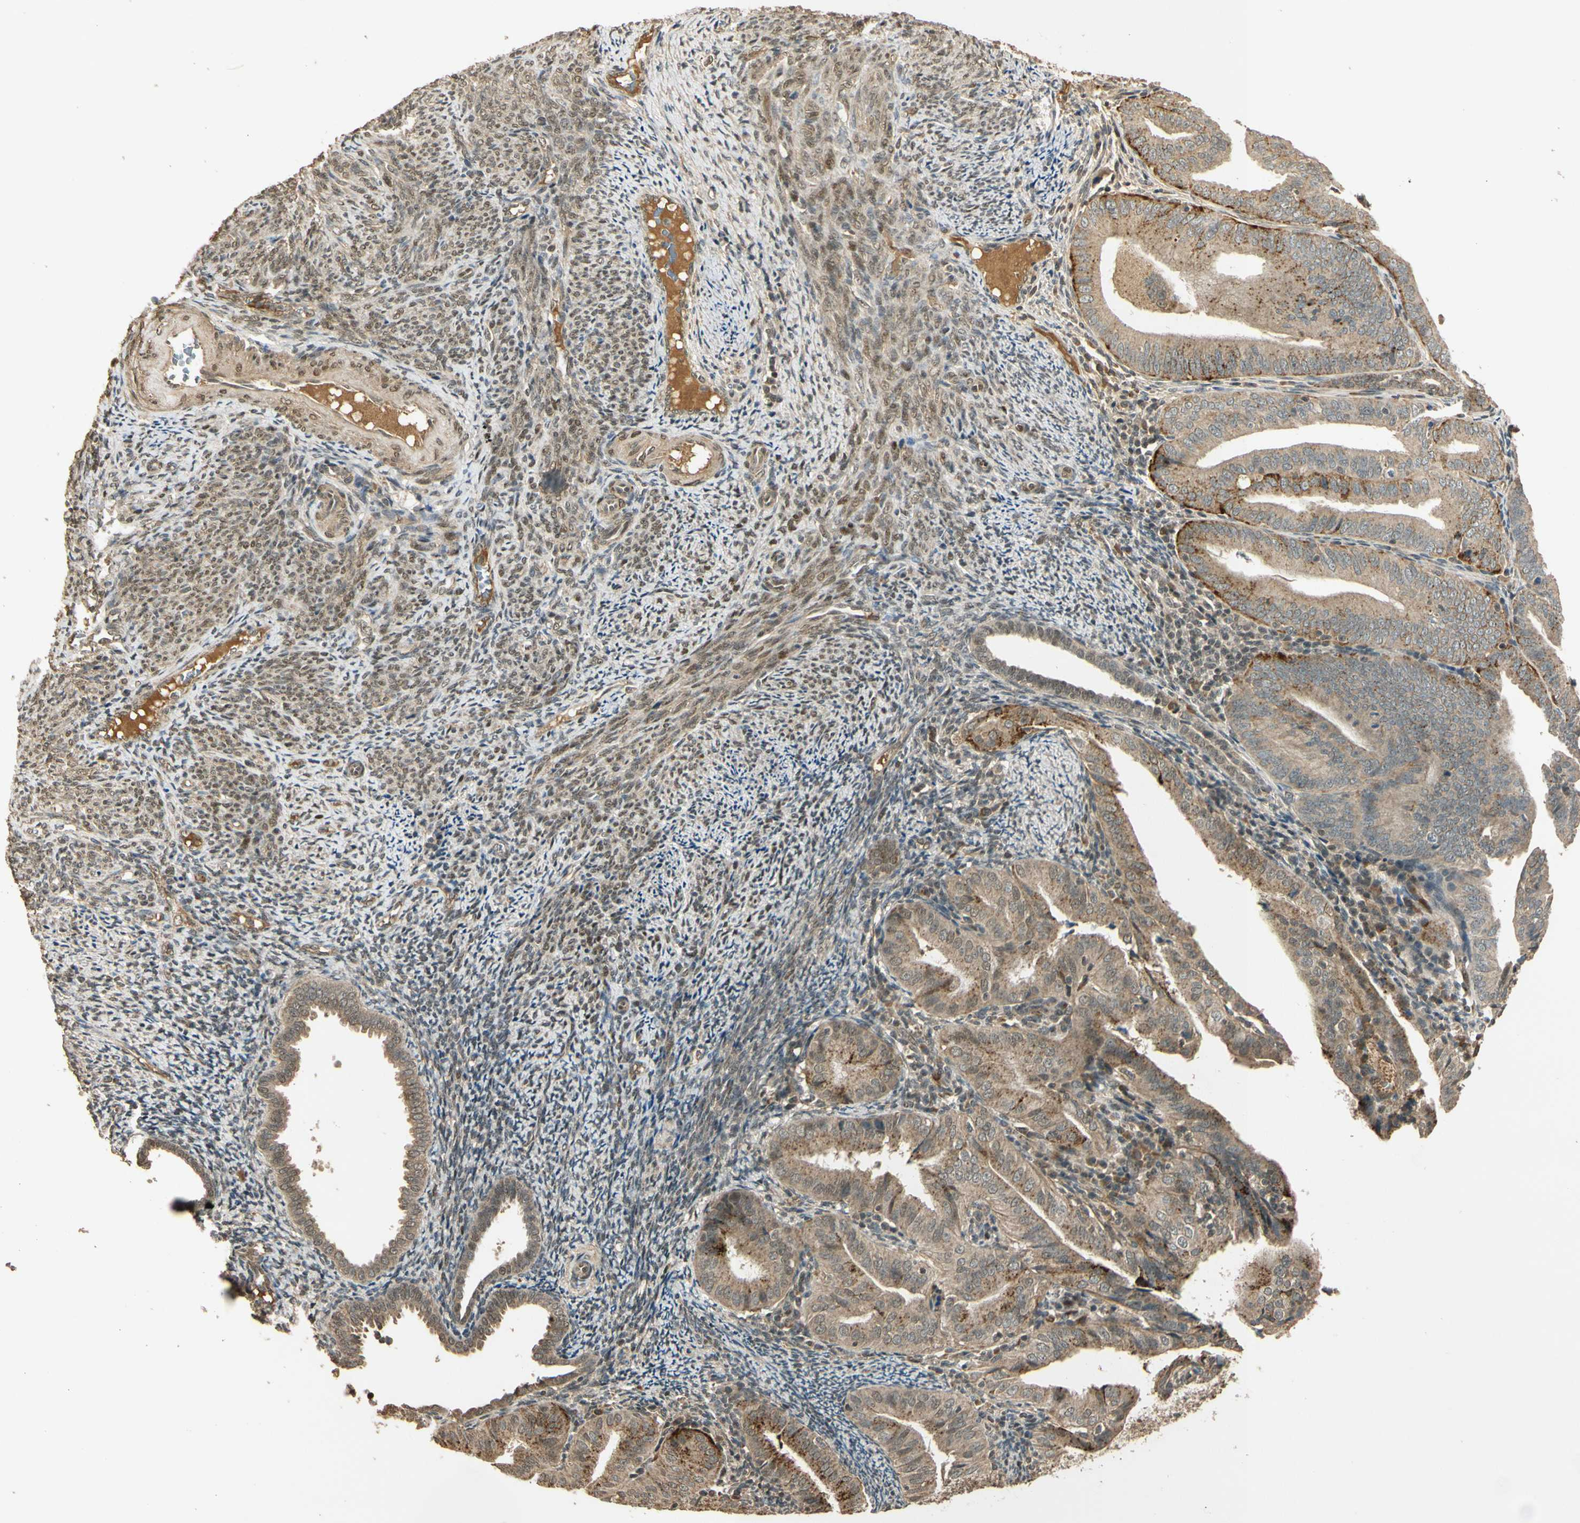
{"staining": {"intensity": "moderate", "quantity": ">75%", "location": "cytoplasmic/membranous,nuclear"}, "tissue": "endometrial cancer", "cell_type": "Tumor cells", "image_type": "cancer", "snomed": [{"axis": "morphology", "description": "Adenocarcinoma, NOS"}, {"axis": "topography", "description": "Endometrium"}], "caption": "IHC of endometrial adenocarcinoma shows medium levels of moderate cytoplasmic/membranous and nuclear staining in about >75% of tumor cells.", "gene": "GMEB2", "patient": {"sex": "female", "age": 58}}